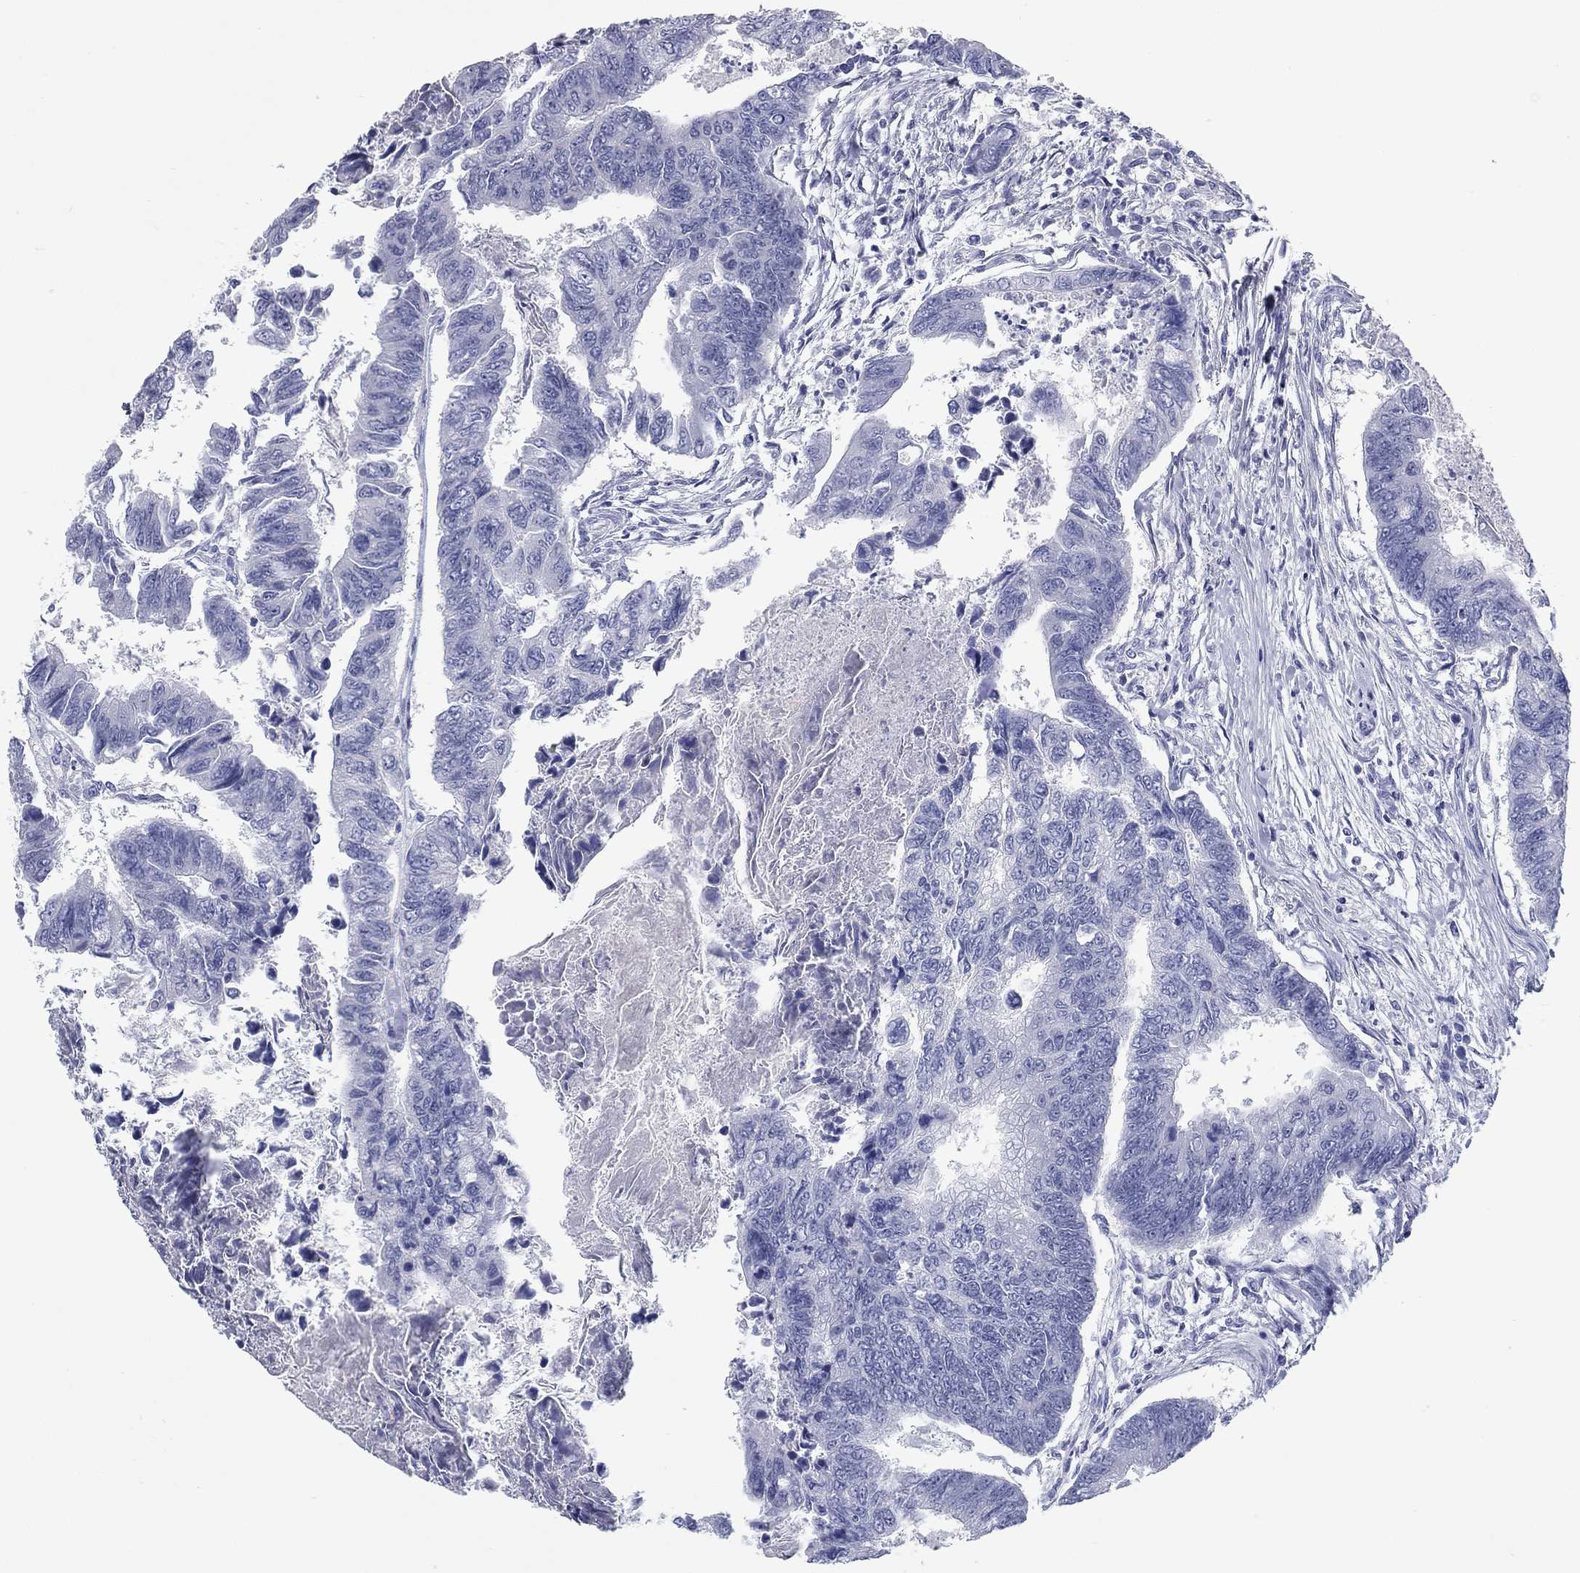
{"staining": {"intensity": "negative", "quantity": "none", "location": "none"}, "tissue": "colorectal cancer", "cell_type": "Tumor cells", "image_type": "cancer", "snomed": [{"axis": "morphology", "description": "Adenocarcinoma, NOS"}, {"axis": "topography", "description": "Colon"}], "caption": "IHC of colorectal cancer shows no expression in tumor cells.", "gene": "KIRREL2", "patient": {"sex": "female", "age": 65}}